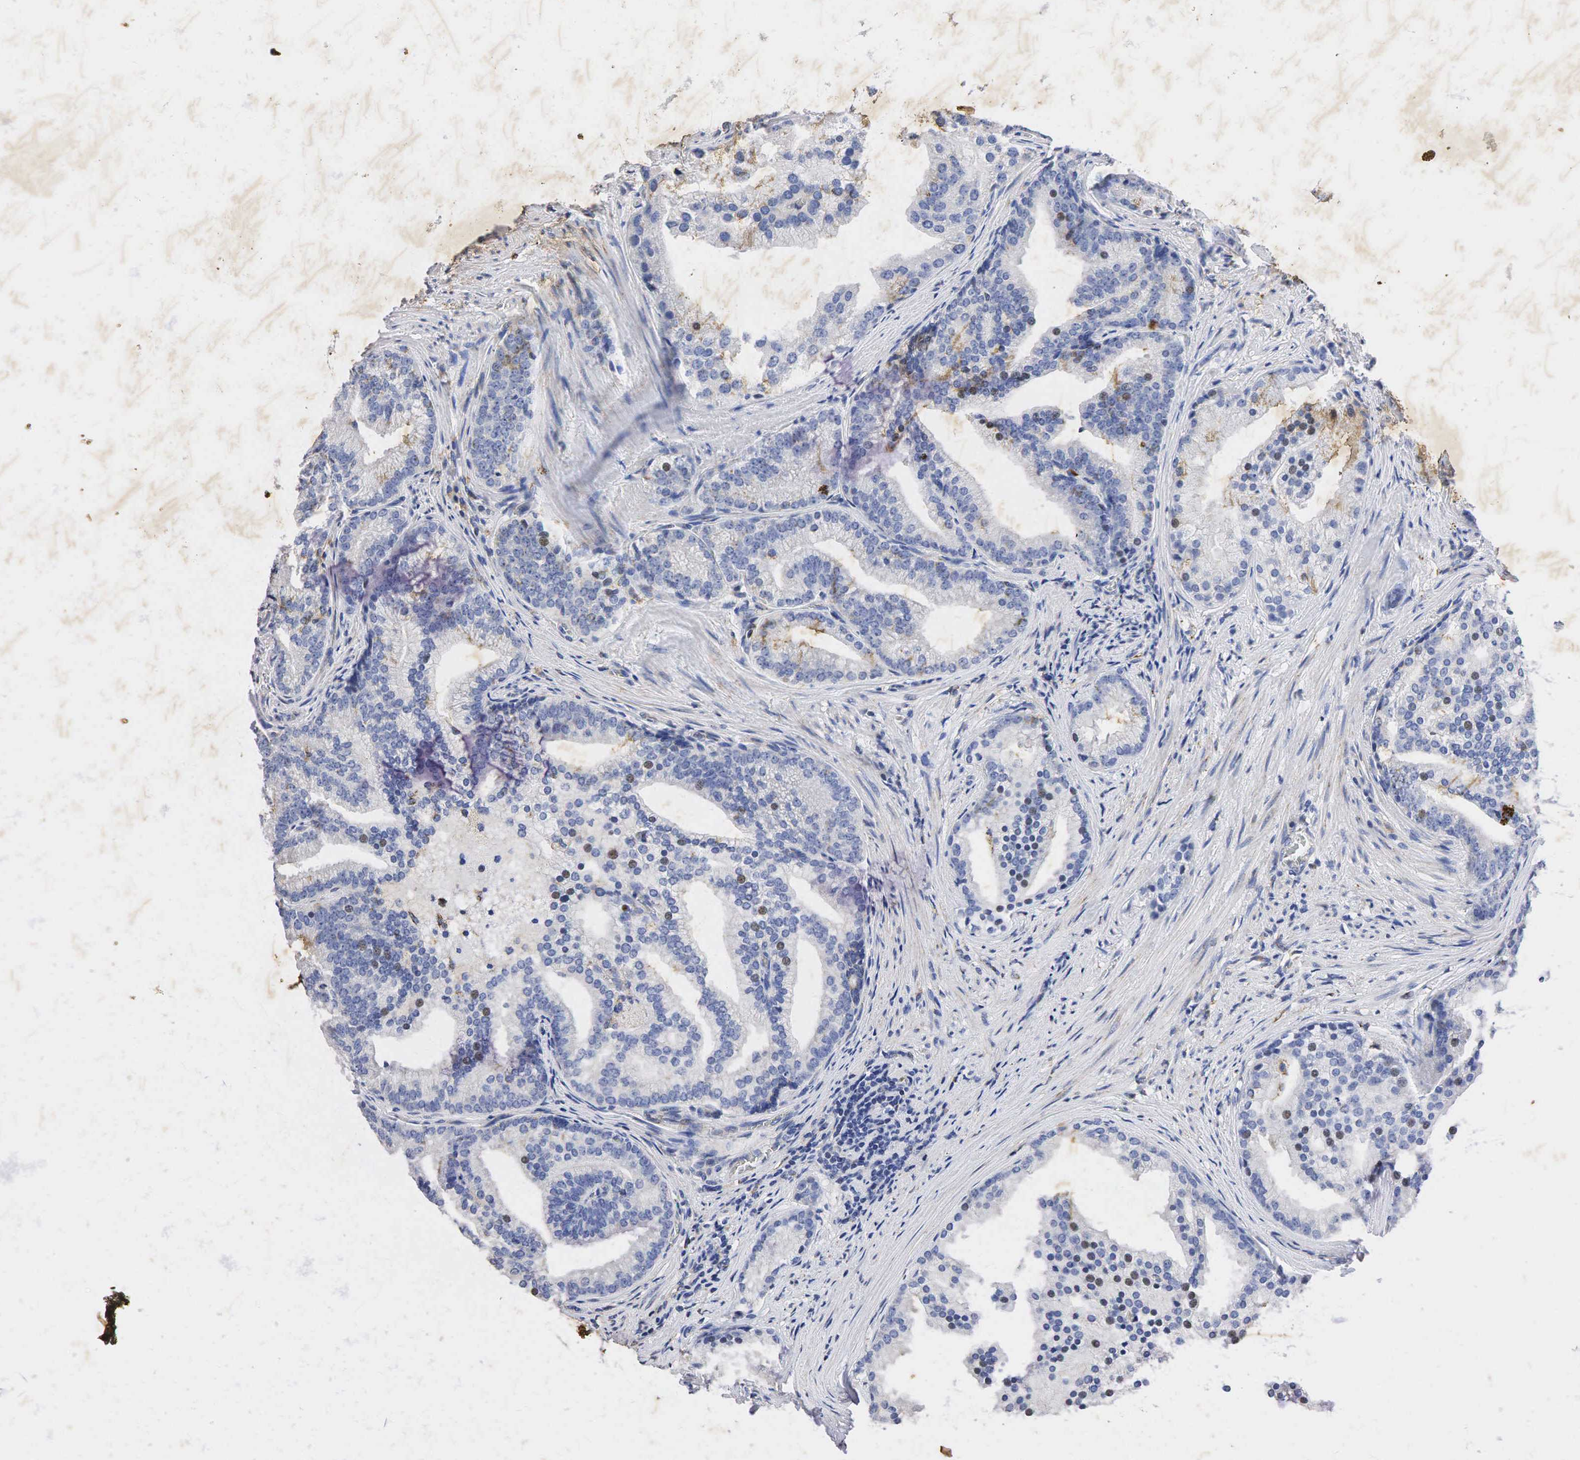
{"staining": {"intensity": "weak", "quantity": "<25%", "location": "cytoplasmic/membranous,nuclear"}, "tissue": "prostate cancer", "cell_type": "Tumor cells", "image_type": "cancer", "snomed": [{"axis": "morphology", "description": "Adenocarcinoma, Low grade"}, {"axis": "topography", "description": "Prostate"}], "caption": "The histopathology image displays no staining of tumor cells in prostate cancer.", "gene": "SYP", "patient": {"sex": "male", "age": 71}}